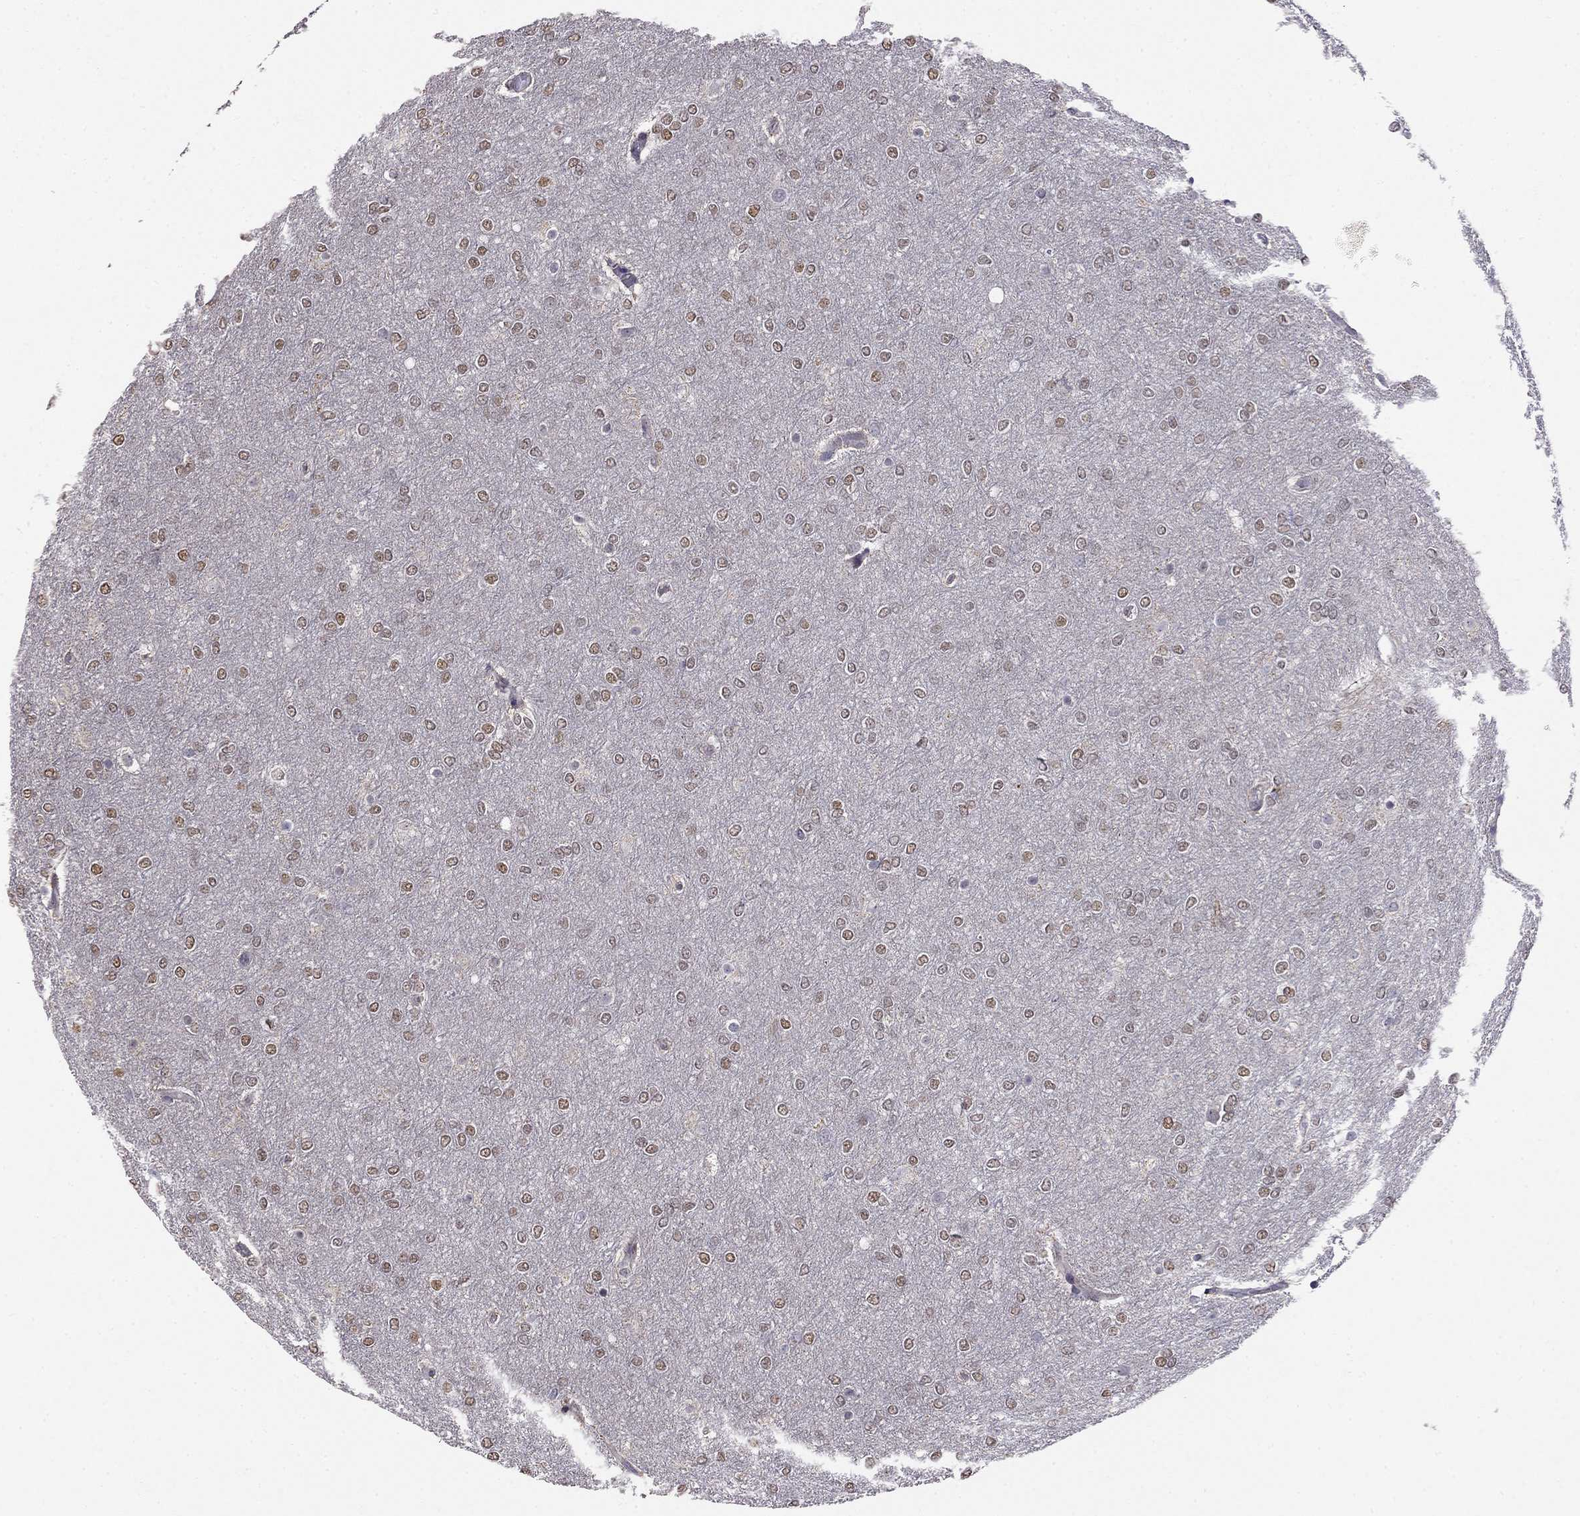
{"staining": {"intensity": "moderate", "quantity": "<25%", "location": "nuclear"}, "tissue": "glioma", "cell_type": "Tumor cells", "image_type": "cancer", "snomed": [{"axis": "morphology", "description": "Glioma, malignant, High grade"}, {"axis": "topography", "description": "Brain"}], "caption": "Immunohistochemistry (IHC) of malignant glioma (high-grade) exhibits low levels of moderate nuclear expression in about <25% of tumor cells.", "gene": "LRRC39", "patient": {"sex": "female", "age": 61}}